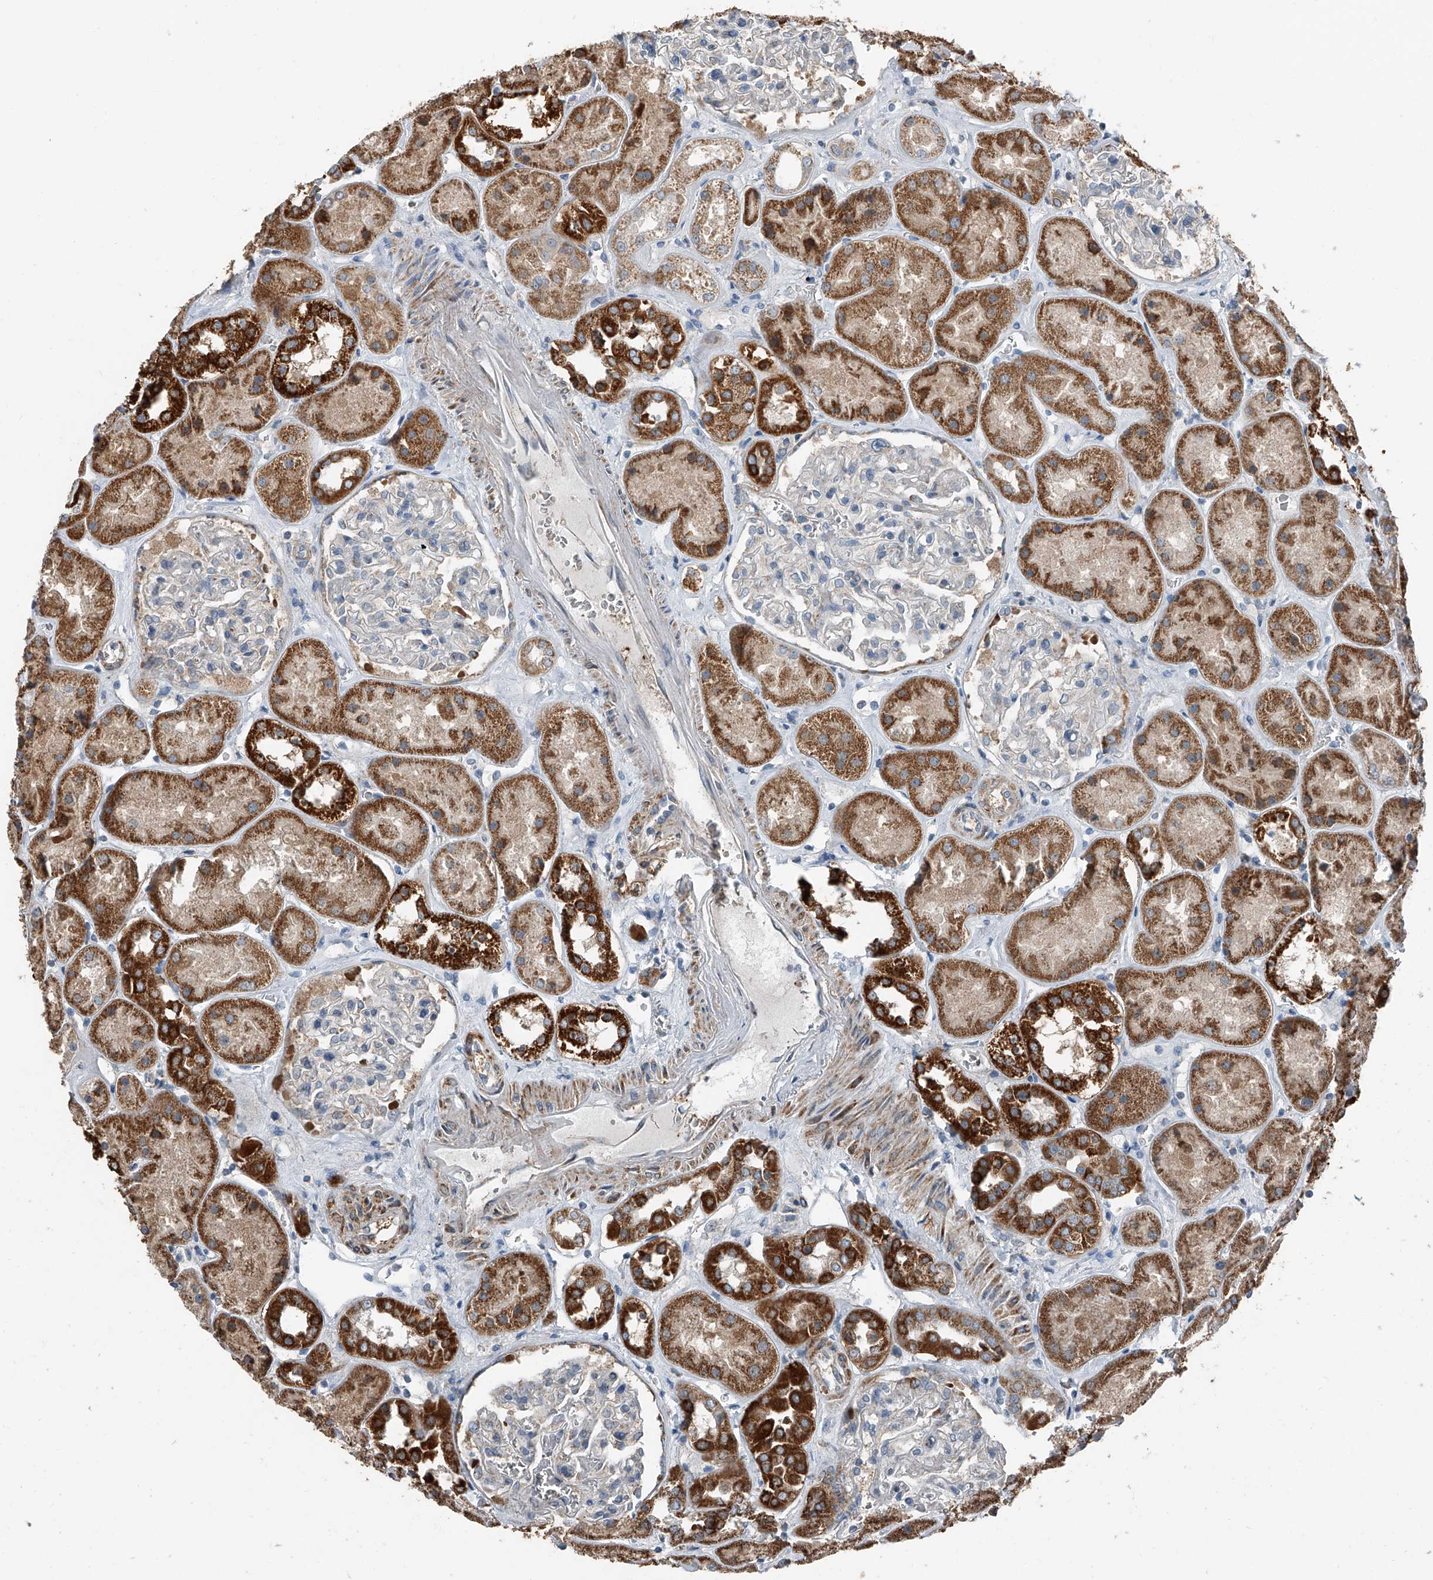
{"staining": {"intensity": "negative", "quantity": "none", "location": "none"}, "tissue": "kidney", "cell_type": "Cells in glomeruli", "image_type": "normal", "snomed": [{"axis": "morphology", "description": "Normal tissue, NOS"}, {"axis": "topography", "description": "Kidney"}], "caption": "Histopathology image shows no protein staining in cells in glomeruli of unremarkable kidney.", "gene": "CHRNA7", "patient": {"sex": "male", "age": 70}}